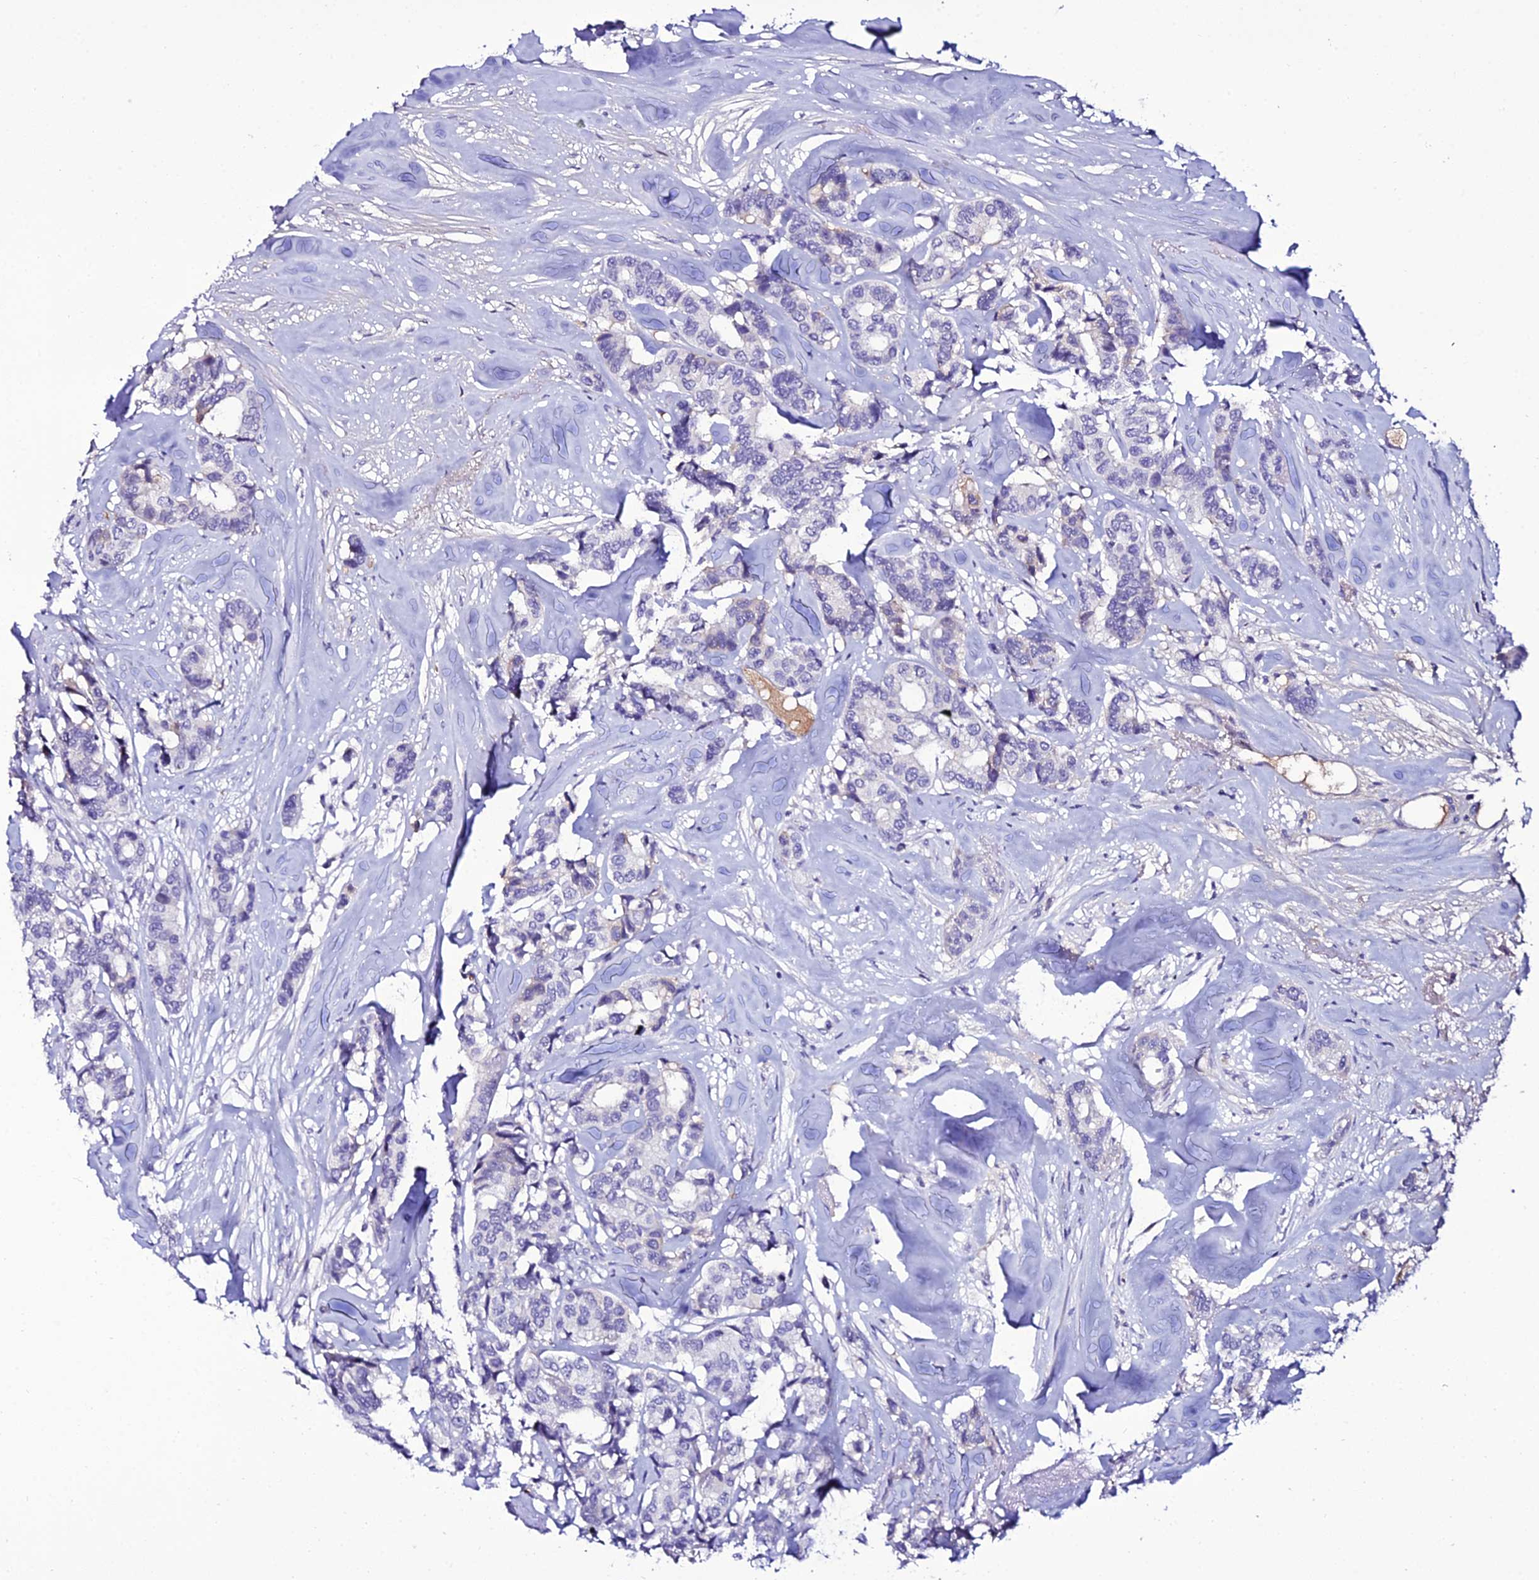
{"staining": {"intensity": "negative", "quantity": "none", "location": "none"}, "tissue": "breast cancer", "cell_type": "Tumor cells", "image_type": "cancer", "snomed": [{"axis": "morphology", "description": "Duct carcinoma"}, {"axis": "topography", "description": "Breast"}], "caption": "This is an immunohistochemistry (IHC) image of breast cancer (invasive ductal carcinoma). There is no staining in tumor cells.", "gene": "DEFB132", "patient": {"sex": "female", "age": 87}}